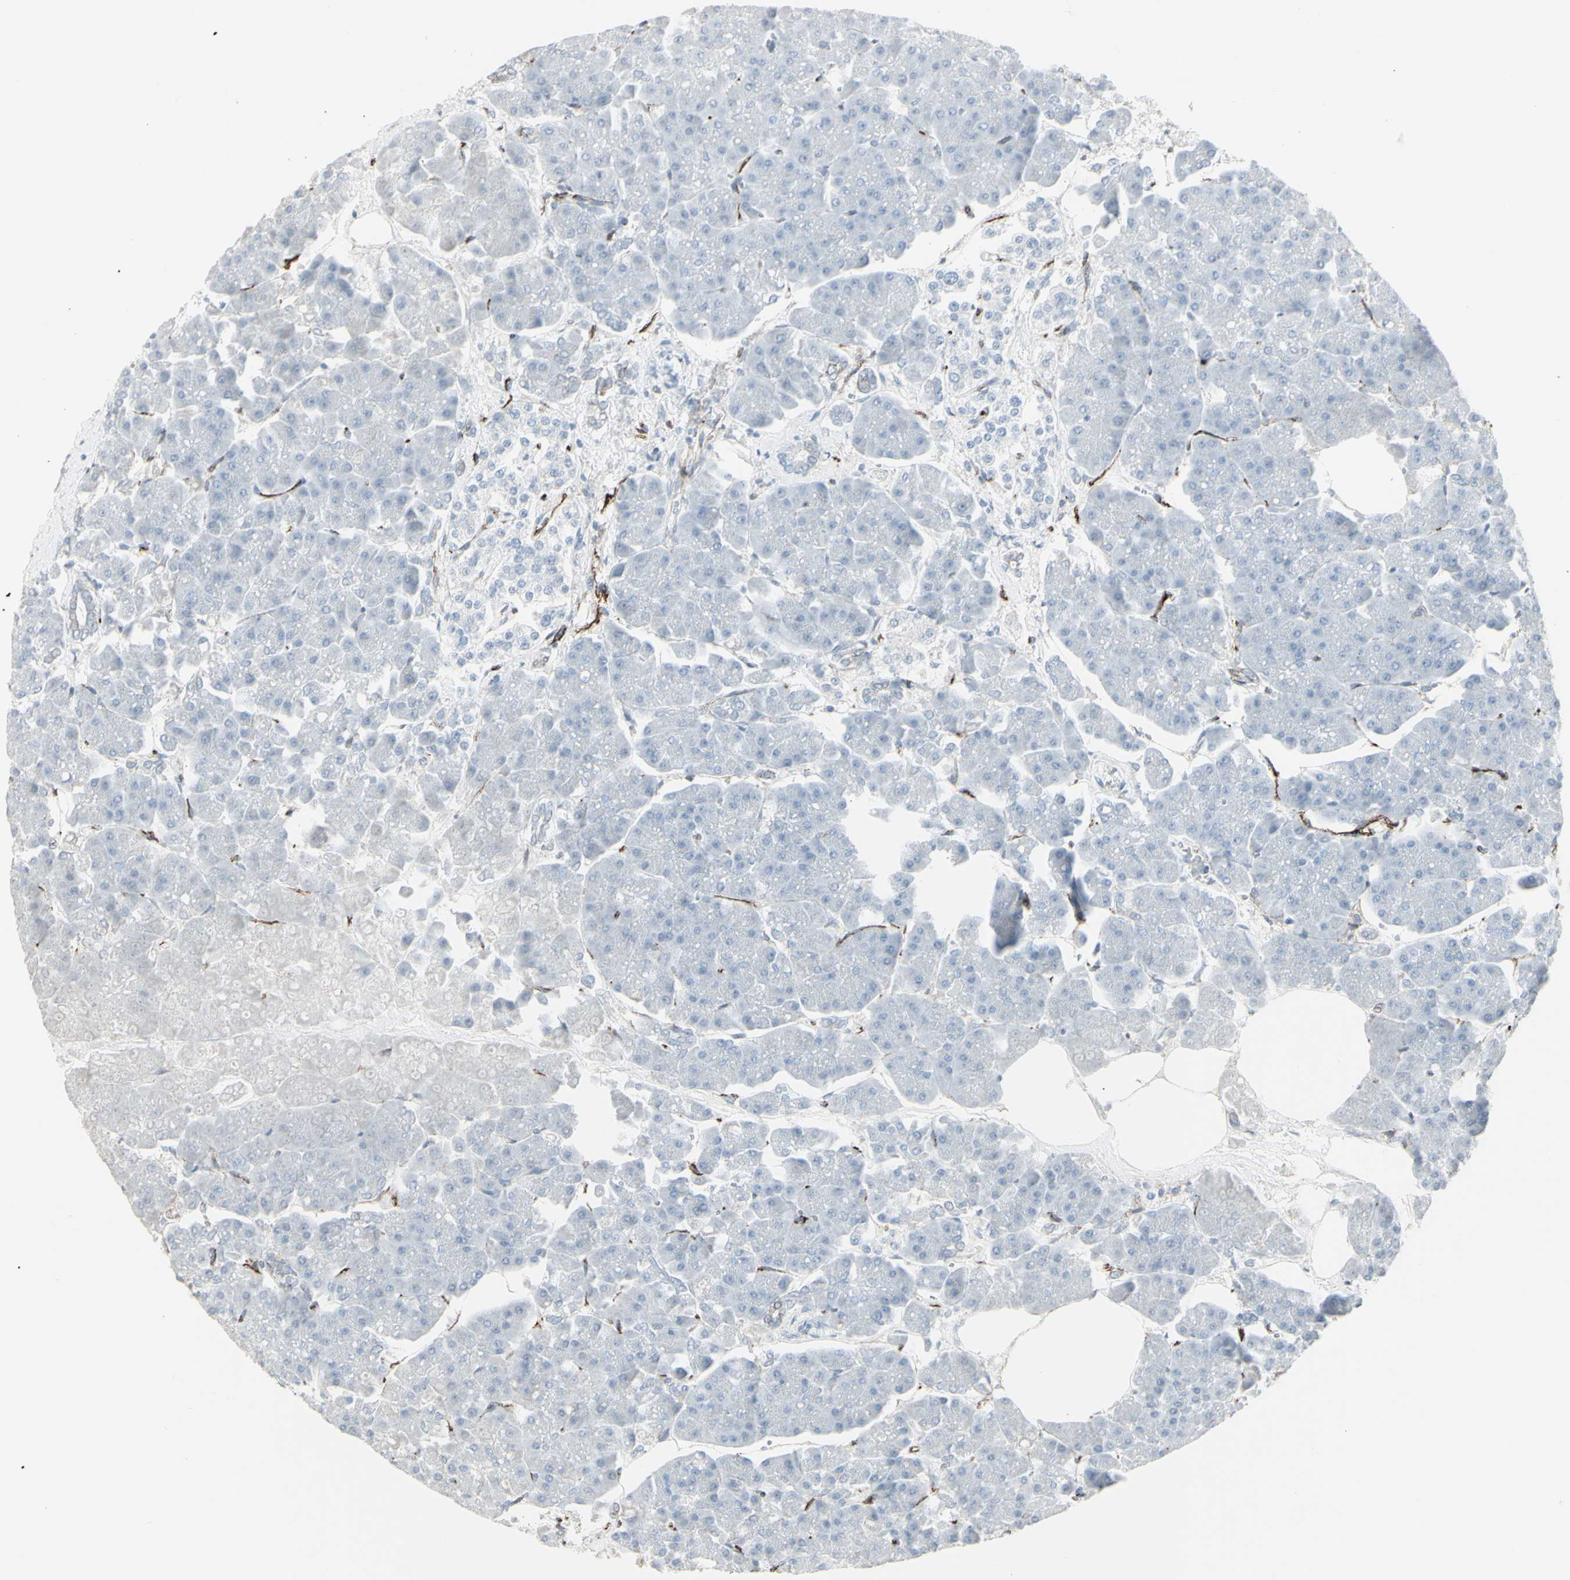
{"staining": {"intensity": "negative", "quantity": "none", "location": "none"}, "tissue": "pancreas", "cell_type": "Exocrine glandular cells", "image_type": "normal", "snomed": [{"axis": "morphology", "description": "Normal tissue, NOS"}, {"axis": "topography", "description": "Pancreas"}], "caption": "This is an IHC micrograph of normal human pancreas. There is no staining in exocrine glandular cells.", "gene": "GJA1", "patient": {"sex": "female", "age": 70}}